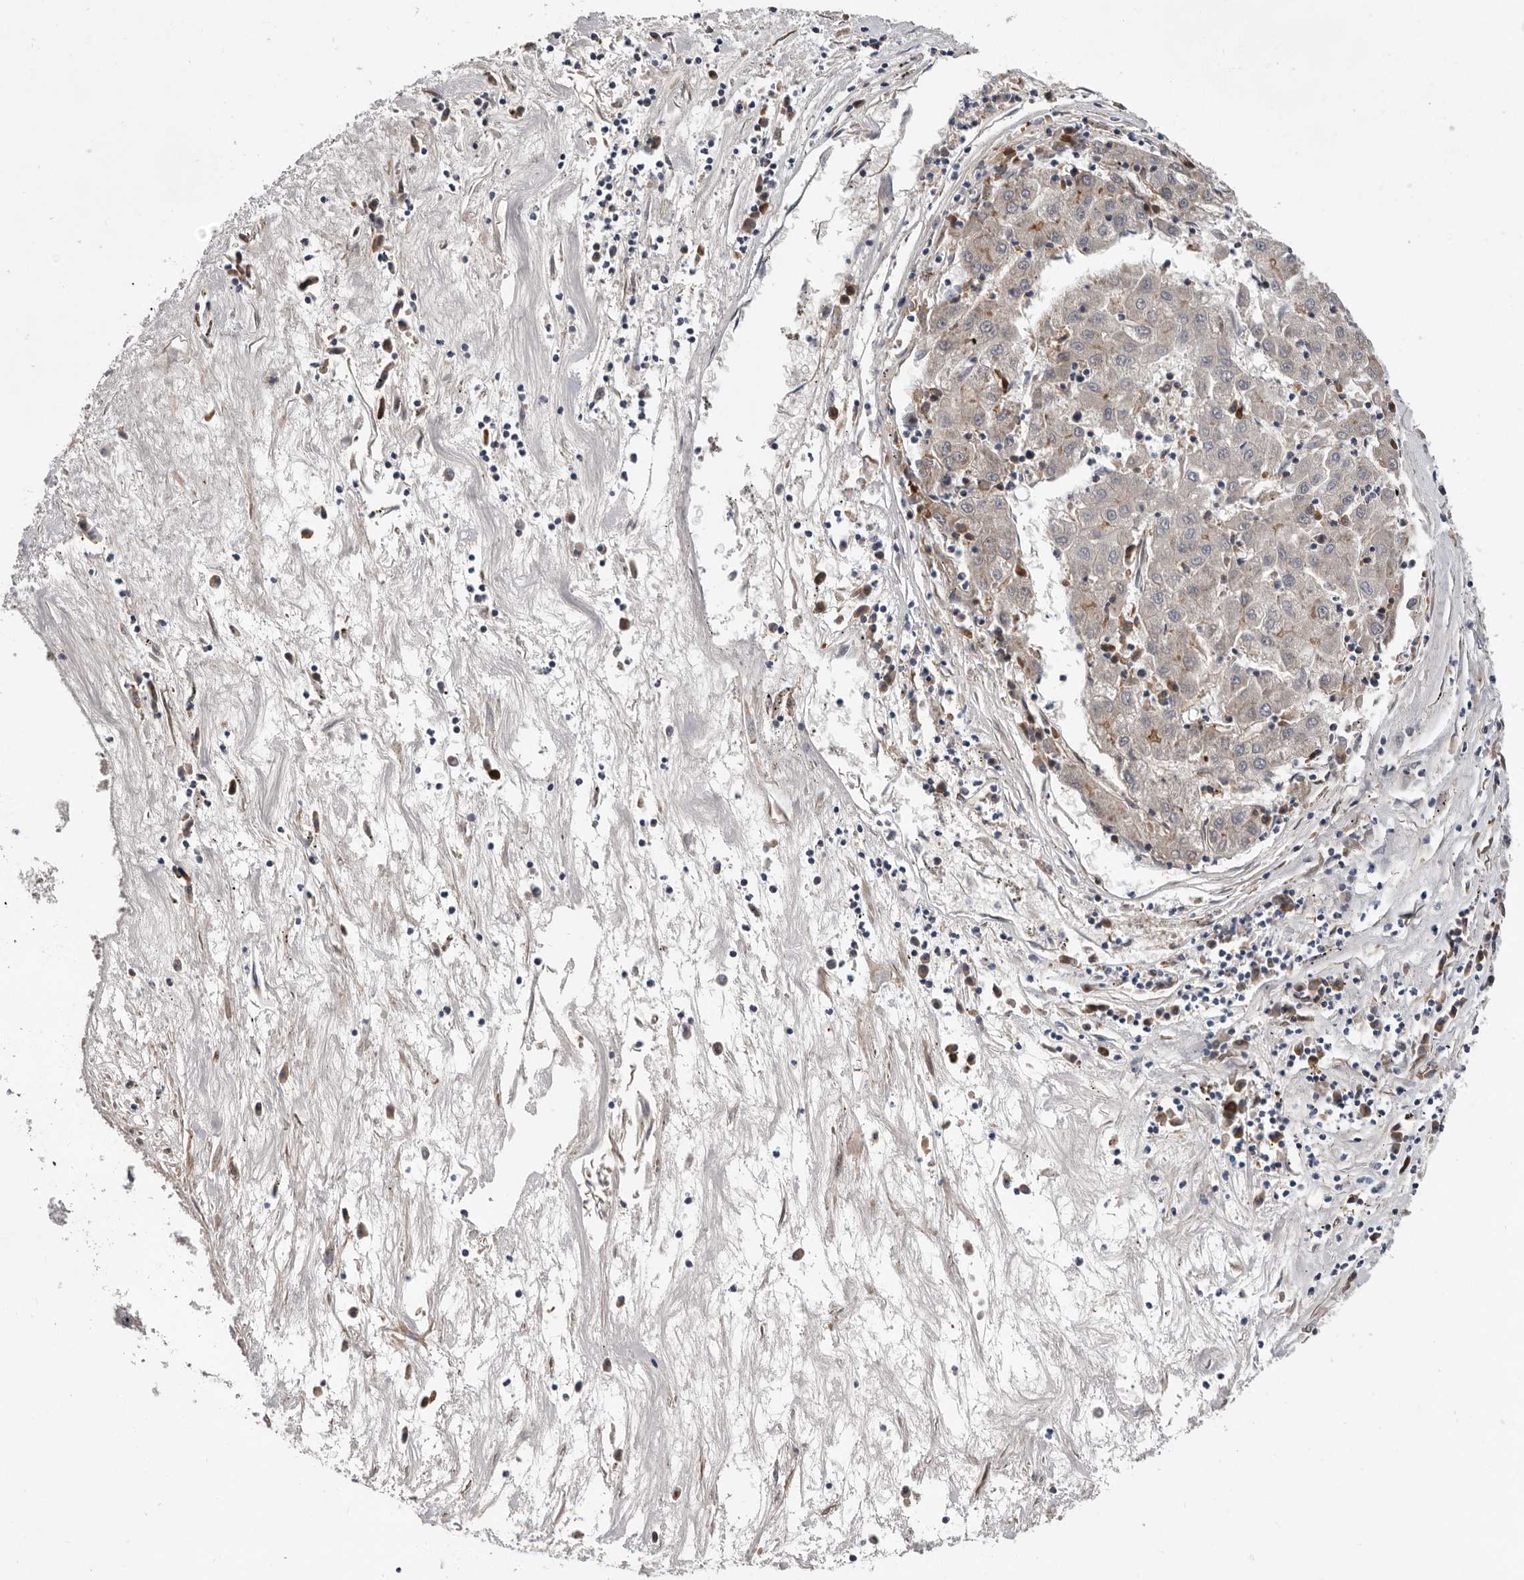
{"staining": {"intensity": "negative", "quantity": "none", "location": "none"}, "tissue": "liver cancer", "cell_type": "Tumor cells", "image_type": "cancer", "snomed": [{"axis": "morphology", "description": "Carcinoma, Hepatocellular, NOS"}, {"axis": "topography", "description": "Liver"}], "caption": "The immunohistochemistry (IHC) micrograph has no significant expression in tumor cells of liver cancer (hepatocellular carcinoma) tissue.", "gene": "ATXN3L", "patient": {"sex": "male", "age": 72}}